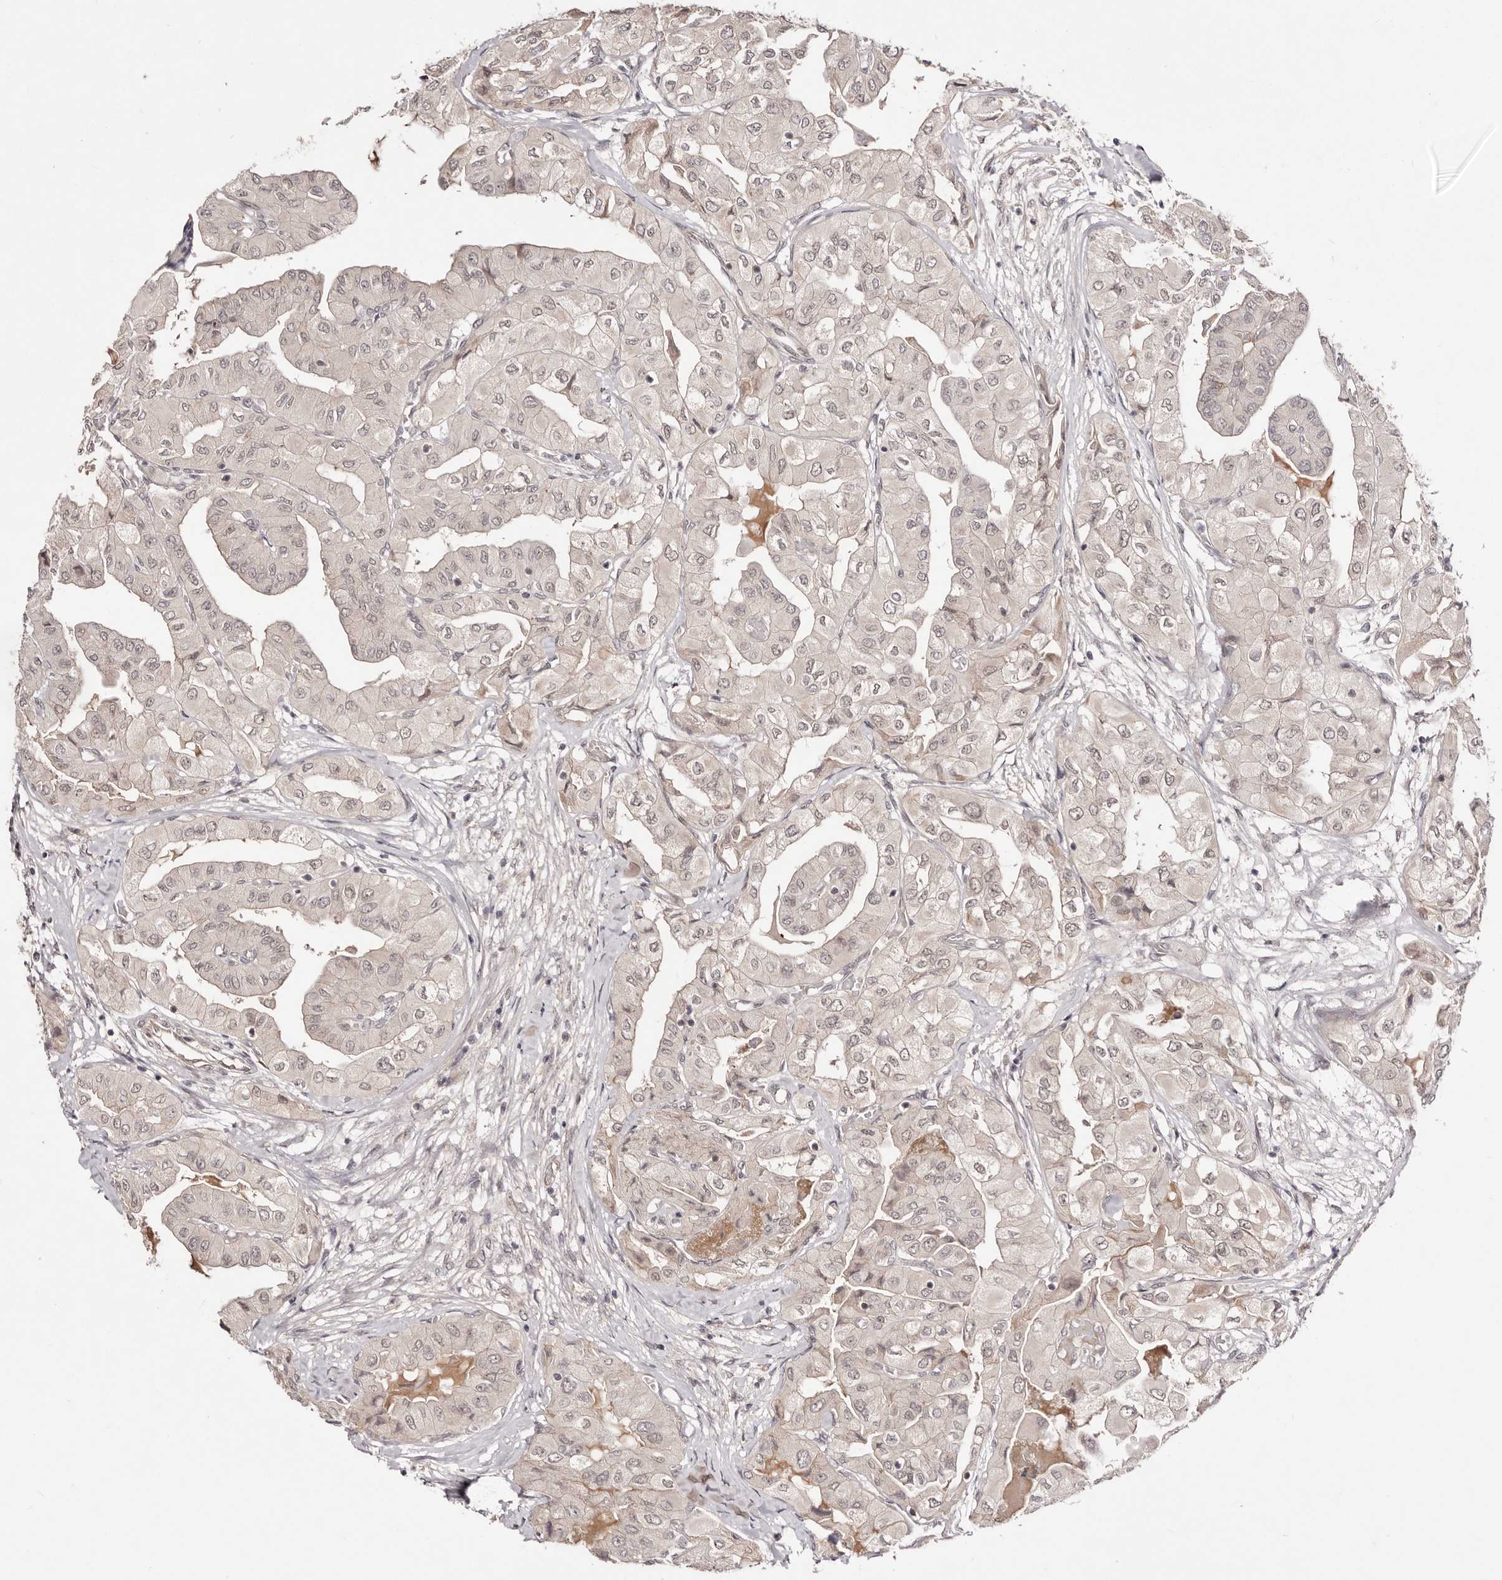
{"staining": {"intensity": "weak", "quantity": "<25%", "location": "nuclear"}, "tissue": "thyroid cancer", "cell_type": "Tumor cells", "image_type": "cancer", "snomed": [{"axis": "morphology", "description": "Papillary adenocarcinoma, NOS"}, {"axis": "topography", "description": "Thyroid gland"}], "caption": "This image is of thyroid cancer stained with immunohistochemistry to label a protein in brown with the nuclei are counter-stained blue. There is no positivity in tumor cells.", "gene": "EGR3", "patient": {"sex": "female", "age": 59}}